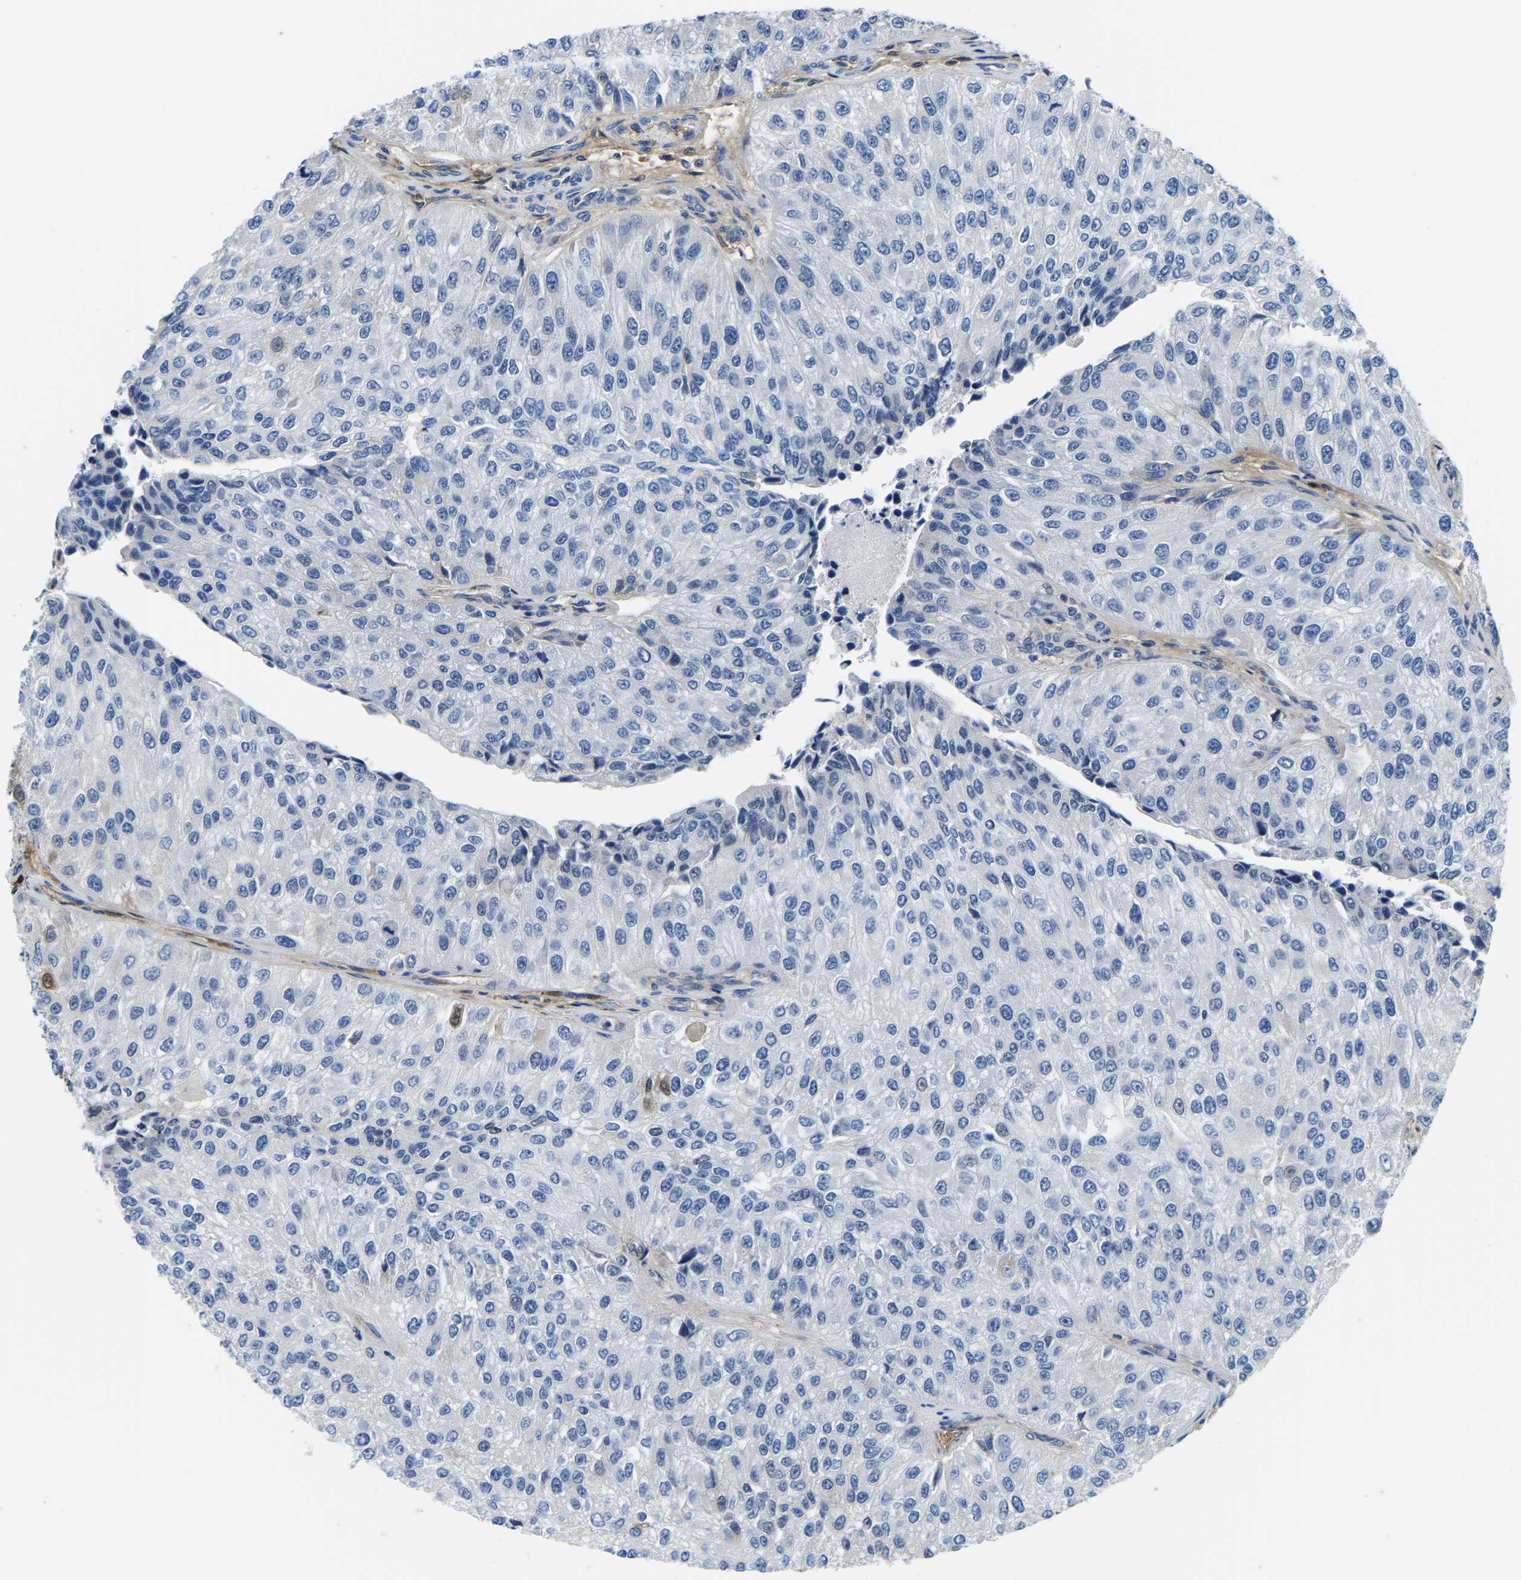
{"staining": {"intensity": "negative", "quantity": "none", "location": "none"}, "tissue": "urothelial cancer", "cell_type": "Tumor cells", "image_type": "cancer", "snomed": [{"axis": "morphology", "description": "Urothelial carcinoma, High grade"}, {"axis": "topography", "description": "Kidney"}, {"axis": "topography", "description": "Urinary bladder"}], "caption": "Photomicrograph shows no protein staining in tumor cells of urothelial carcinoma (high-grade) tissue.", "gene": "LIAS", "patient": {"sex": "male", "age": 77}}